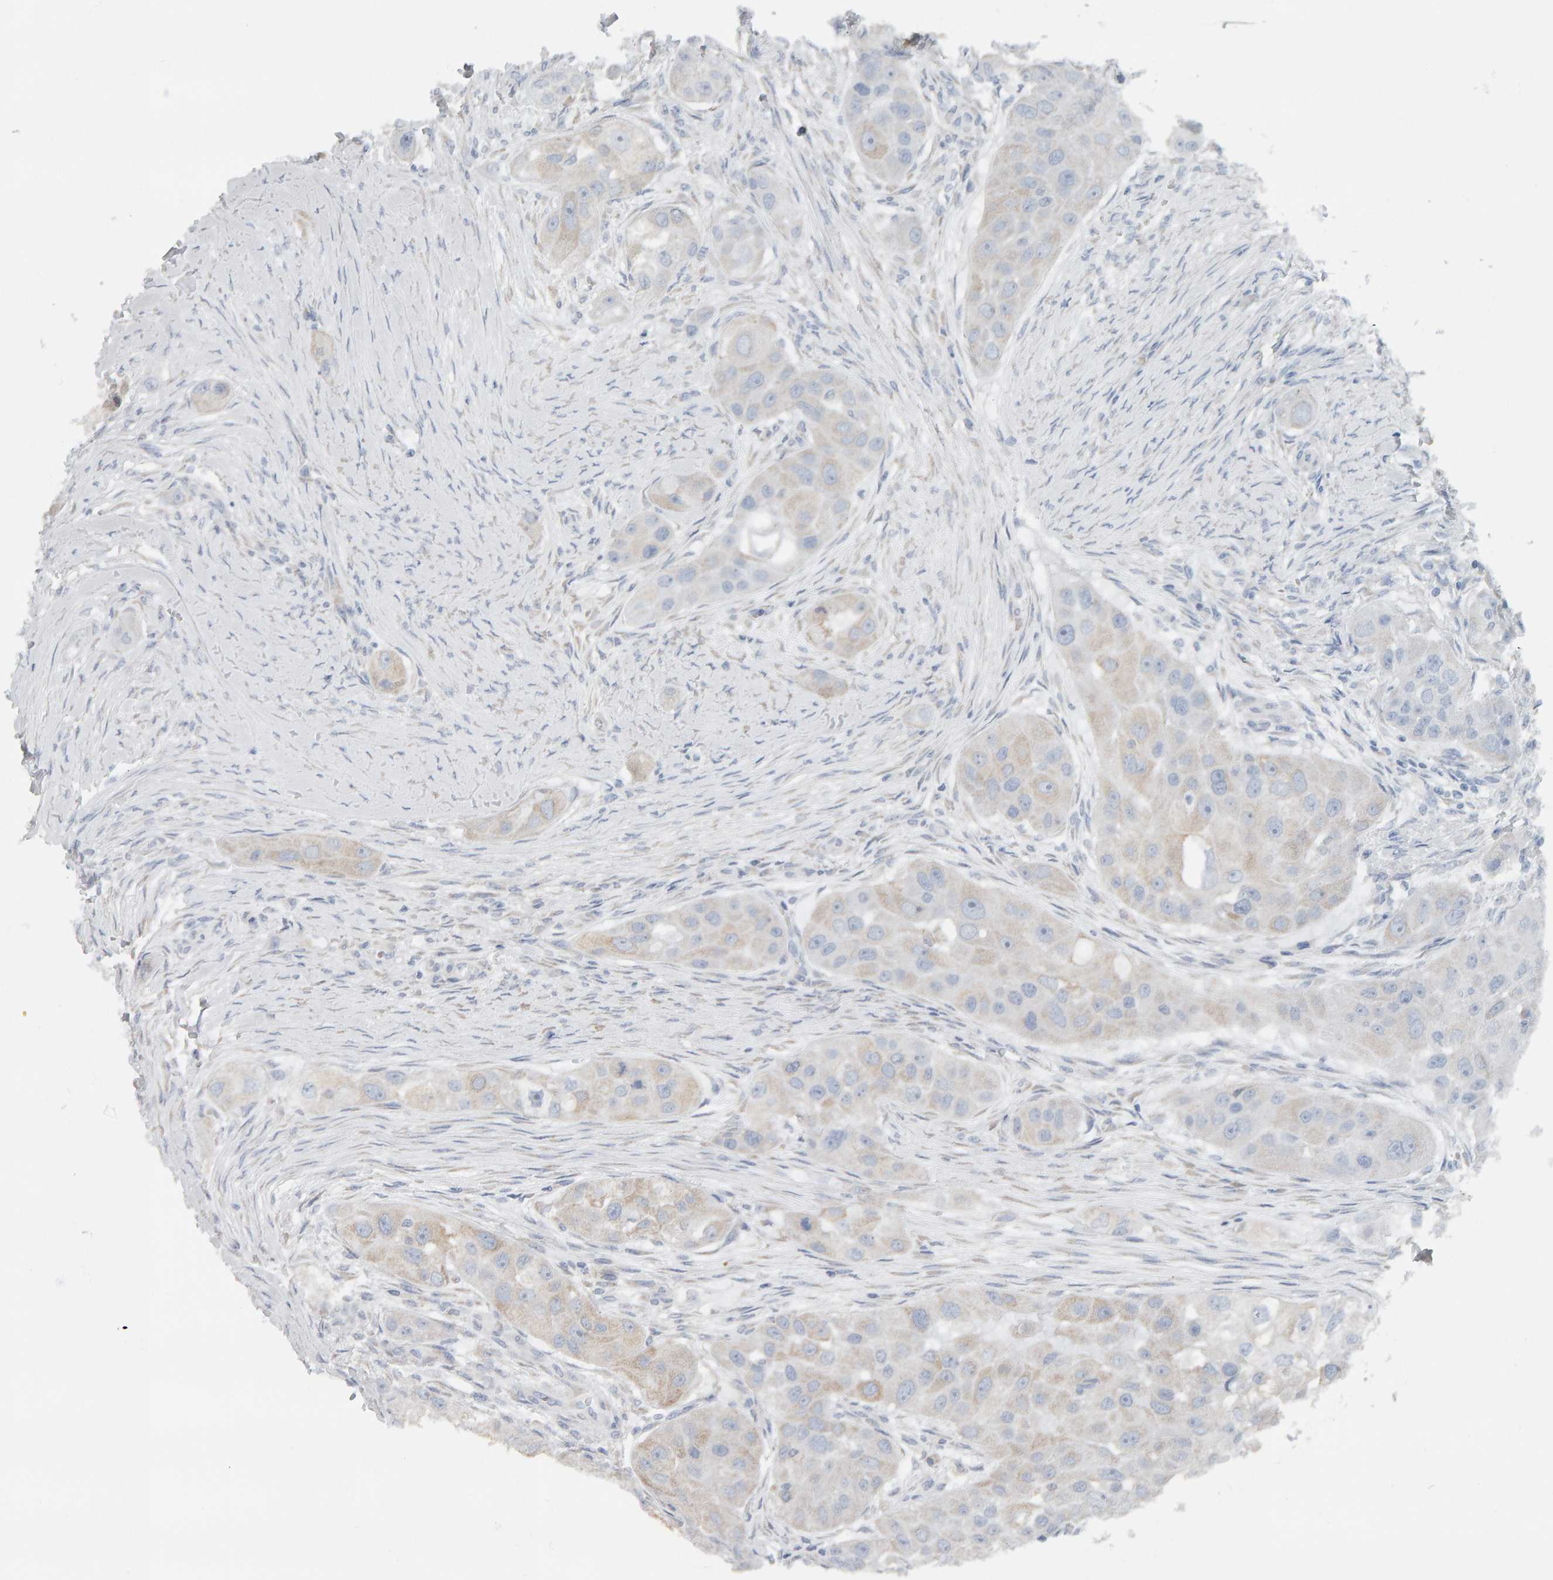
{"staining": {"intensity": "weak", "quantity": "<25%", "location": "cytoplasmic/membranous"}, "tissue": "head and neck cancer", "cell_type": "Tumor cells", "image_type": "cancer", "snomed": [{"axis": "morphology", "description": "Normal tissue, NOS"}, {"axis": "morphology", "description": "Squamous cell carcinoma, NOS"}, {"axis": "topography", "description": "Skeletal muscle"}, {"axis": "topography", "description": "Head-Neck"}], "caption": "Tumor cells show no significant protein staining in squamous cell carcinoma (head and neck). The staining is performed using DAB brown chromogen with nuclei counter-stained in using hematoxylin.", "gene": "ADHFE1", "patient": {"sex": "male", "age": 51}}